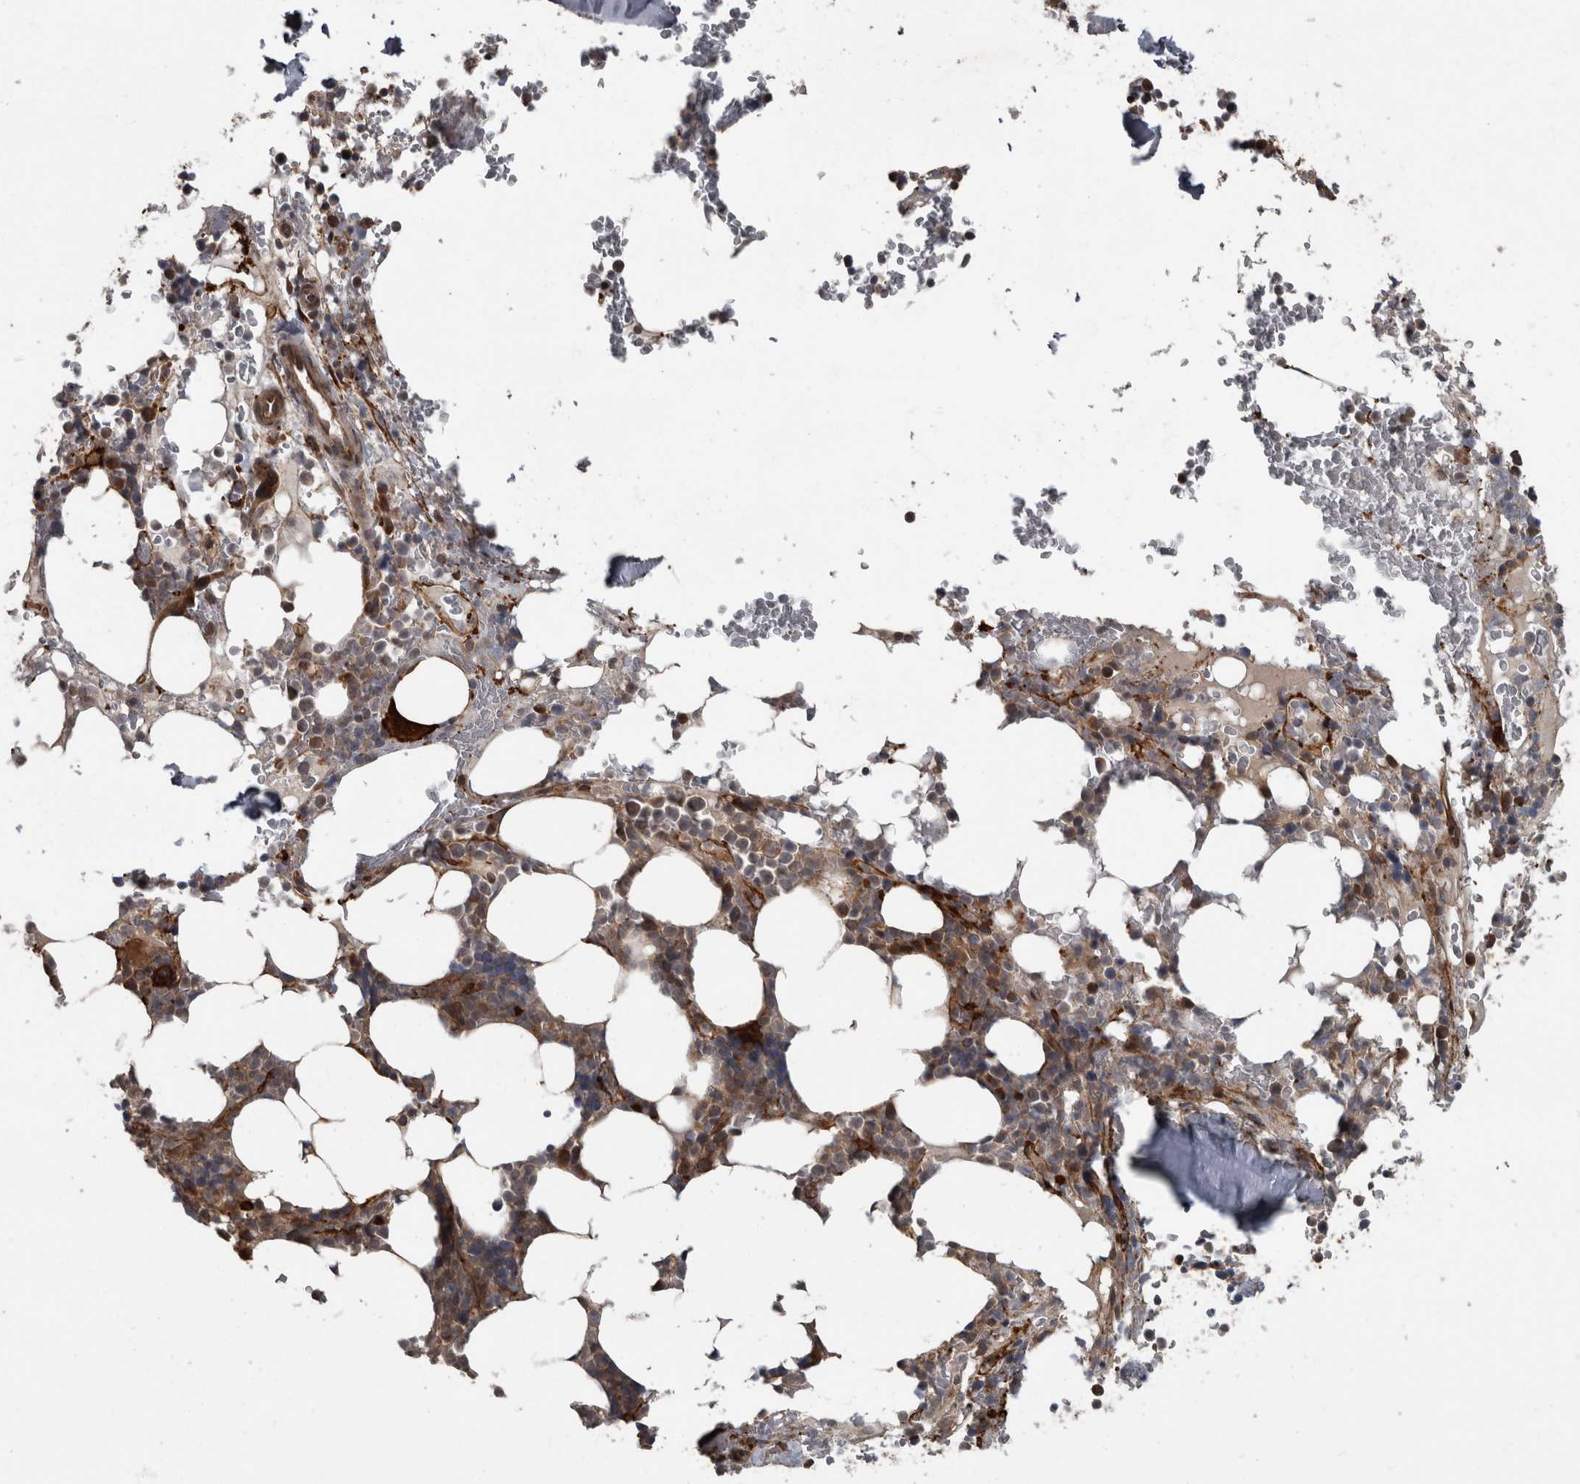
{"staining": {"intensity": "strong", "quantity": "<25%", "location": "cytoplasmic/membranous"}, "tissue": "bone marrow", "cell_type": "Hematopoietic cells", "image_type": "normal", "snomed": [{"axis": "morphology", "description": "Normal tissue, NOS"}, {"axis": "topography", "description": "Bone marrow"}], "caption": "Hematopoietic cells demonstrate medium levels of strong cytoplasmic/membranous positivity in approximately <25% of cells in normal human bone marrow. The protein of interest is stained brown, and the nuclei are stained in blue (DAB IHC with brightfield microscopy, high magnification).", "gene": "VEGFD", "patient": {"sex": "male", "age": 58}}